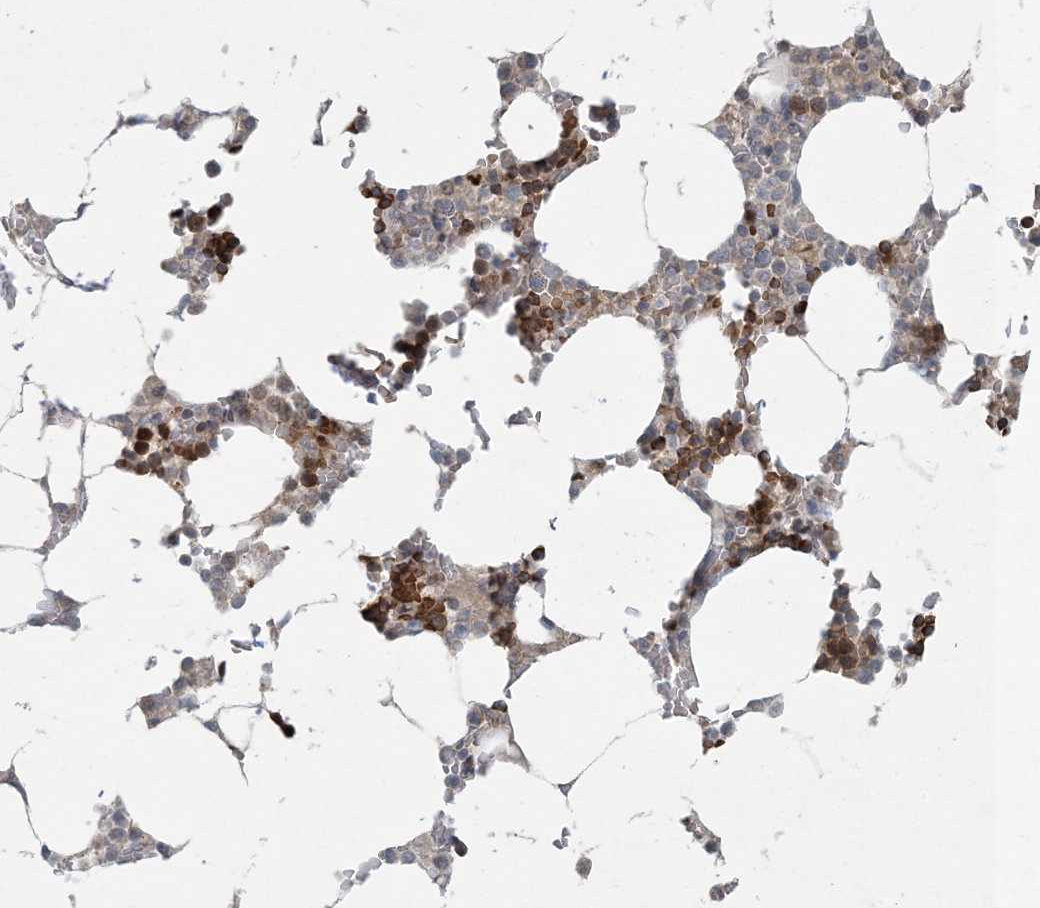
{"staining": {"intensity": "strong", "quantity": "25%-75%", "location": "nuclear"}, "tissue": "bone marrow", "cell_type": "Hematopoietic cells", "image_type": "normal", "snomed": [{"axis": "morphology", "description": "Normal tissue, NOS"}, {"axis": "topography", "description": "Bone marrow"}], "caption": "Immunohistochemistry photomicrograph of normal bone marrow: human bone marrow stained using immunohistochemistry demonstrates high levels of strong protein expression localized specifically in the nuclear of hematopoietic cells, appearing as a nuclear brown color.", "gene": "CTDNEP1", "patient": {"sex": "male", "age": 70}}